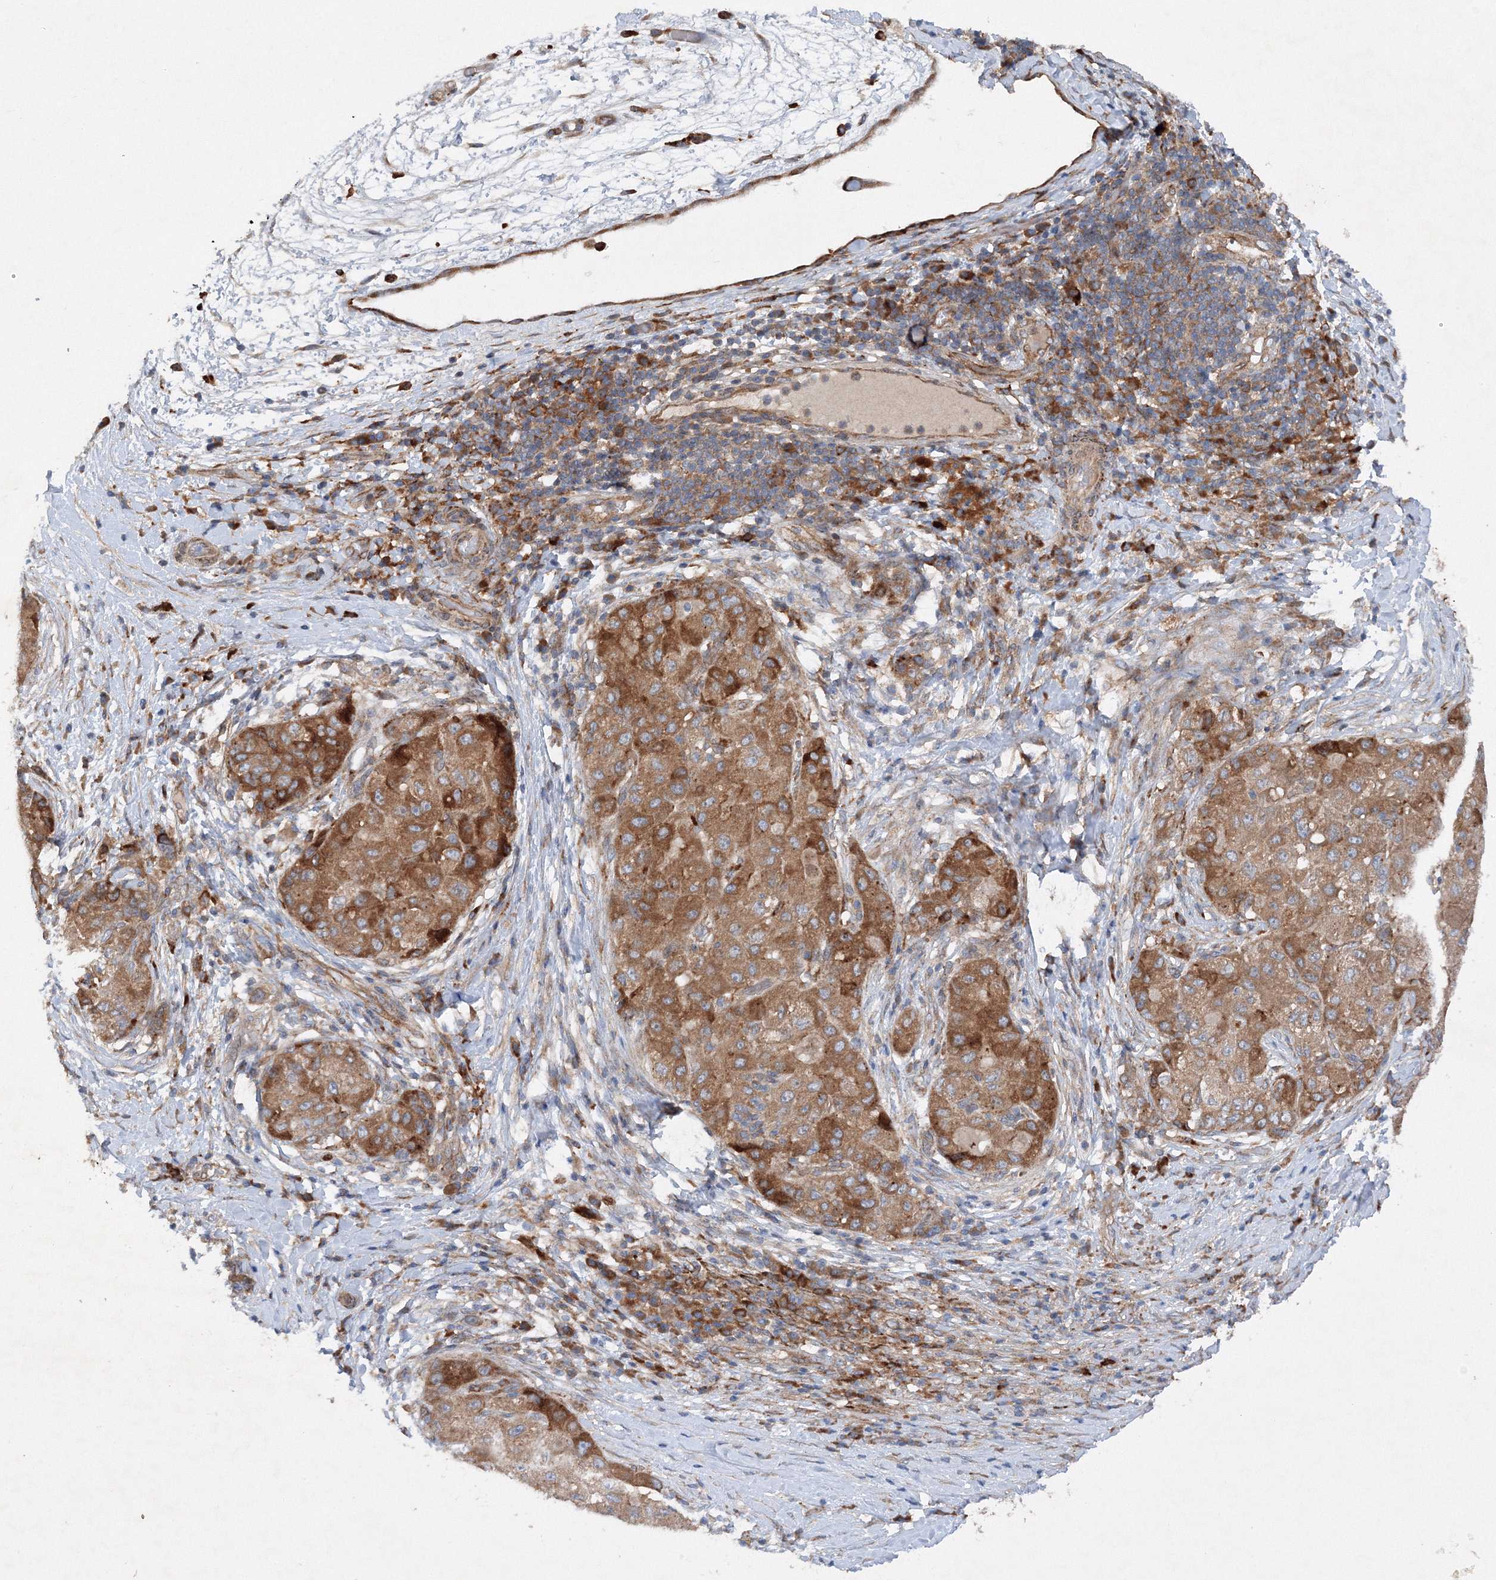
{"staining": {"intensity": "moderate", "quantity": ">75%", "location": "cytoplasmic/membranous"}, "tissue": "liver cancer", "cell_type": "Tumor cells", "image_type": "cancer", "snomed": [{"axis": "morphology", "description": "Carcinoma, Hepatocellular, NOS"}, {"axis": "topography", "description": "Liver"}], "caption": "Immunohistochemistry (IHC) micrograph of human liver cancer (hepatocellular carcinoma) stained for a protein (brown), which shows medium levels of moderate cytoplasmic/membranous staining in about >75% of tumor cells.", "gene": "SLC36A1", "patient": {"sex": "male", "age": 80}}